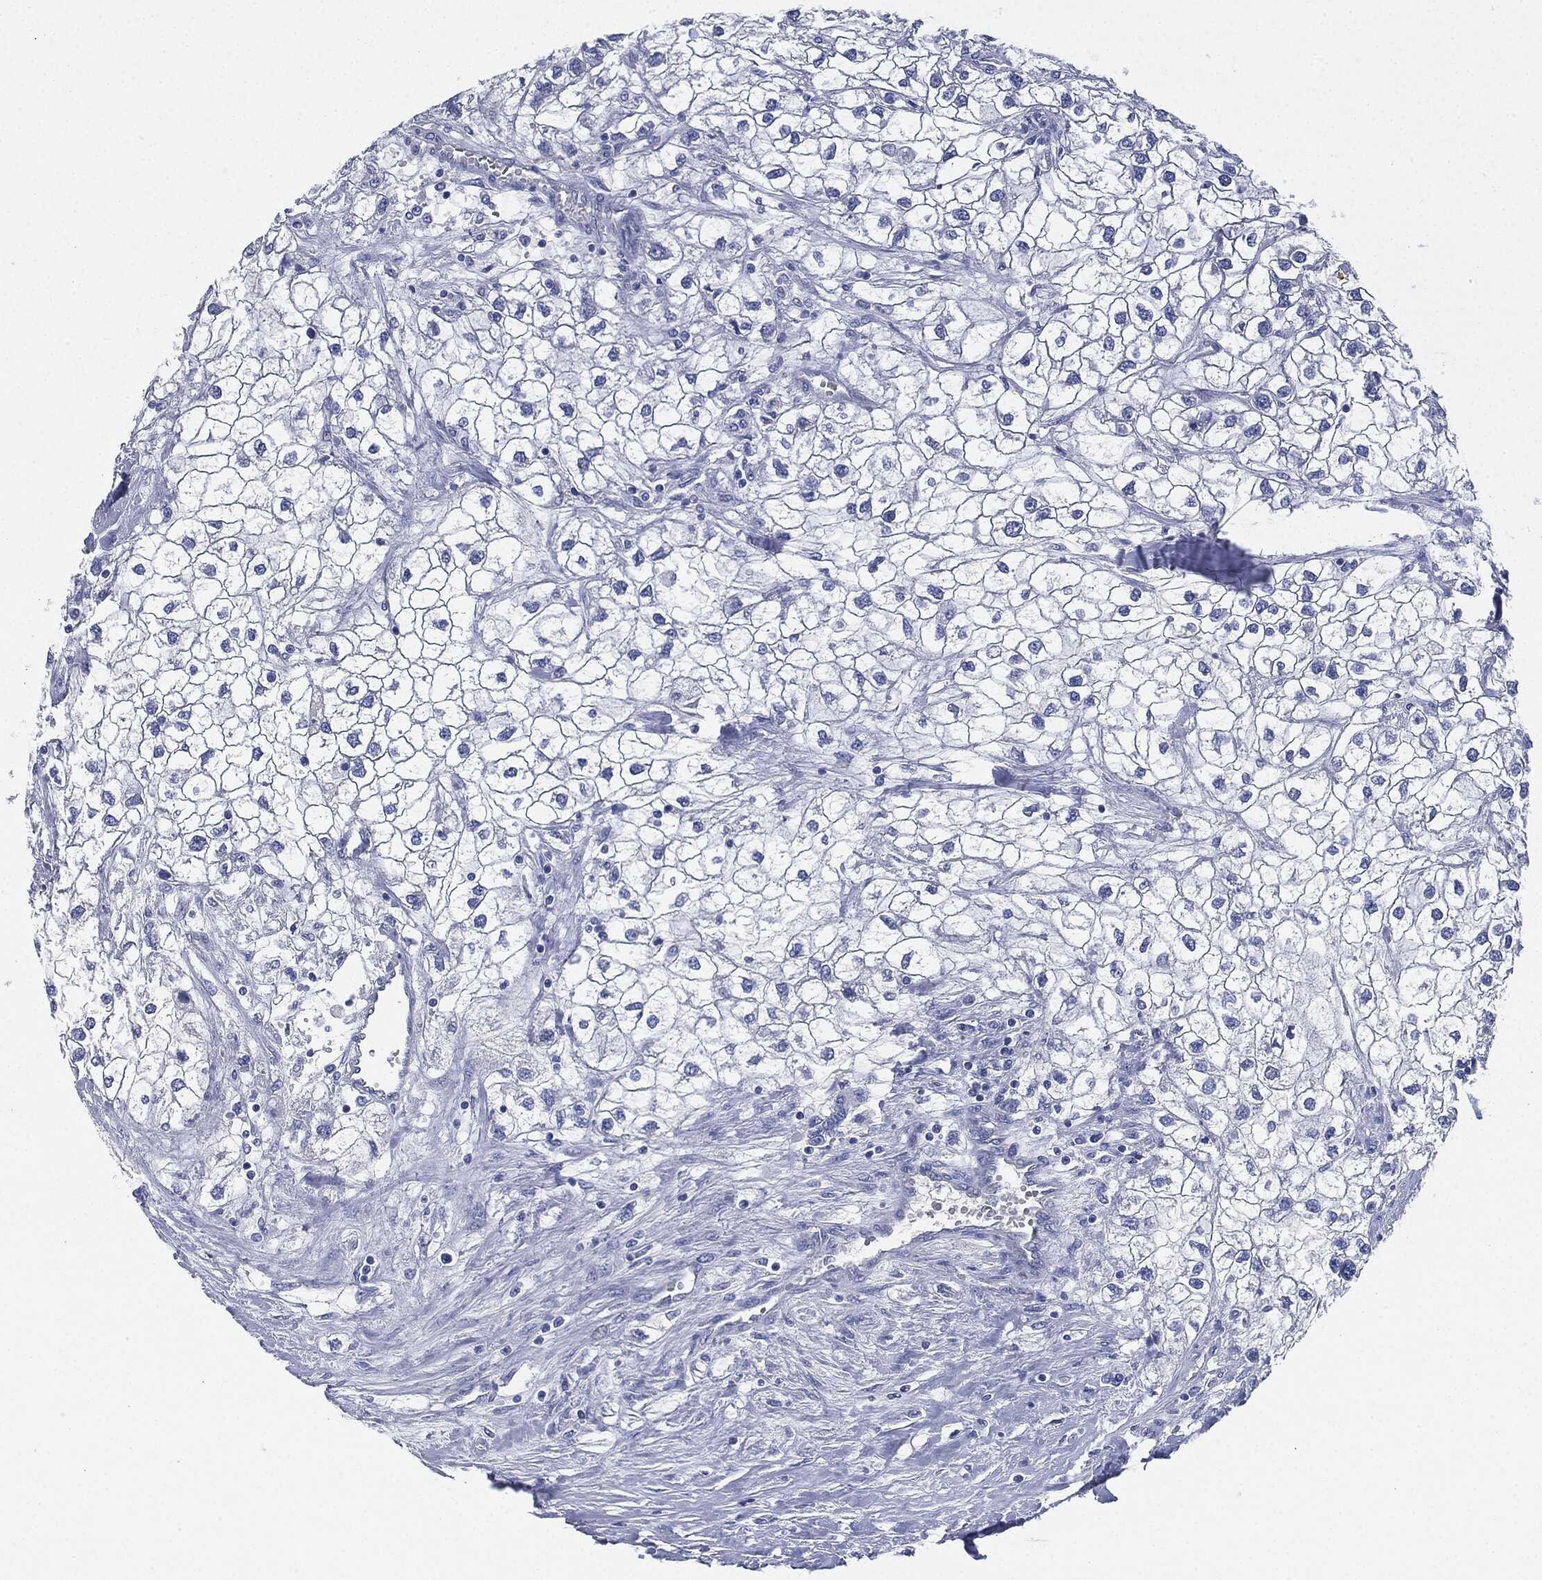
{"staining": {"intensity": "negative", "quantity": "none", "location": "none"}, "tissue": "renal cancer", "cell_type": "Tumor cells", "image_type": "cancer", "snomed": [{"axis": "morphology", "description": "Adenocarcinoma, NOS"}, {"axis": "topography", "description": "Kidney"}], "caption": "Immunohistochemistry micrograph of neoplastic tissue: human renal cancer stained with DAB (3,3'-diaminobenzidine) demonstrates no significant protein positivity in tumor cells.", "gene": "SHROOM2", "patient": {"sex": "male", "age": 59}}